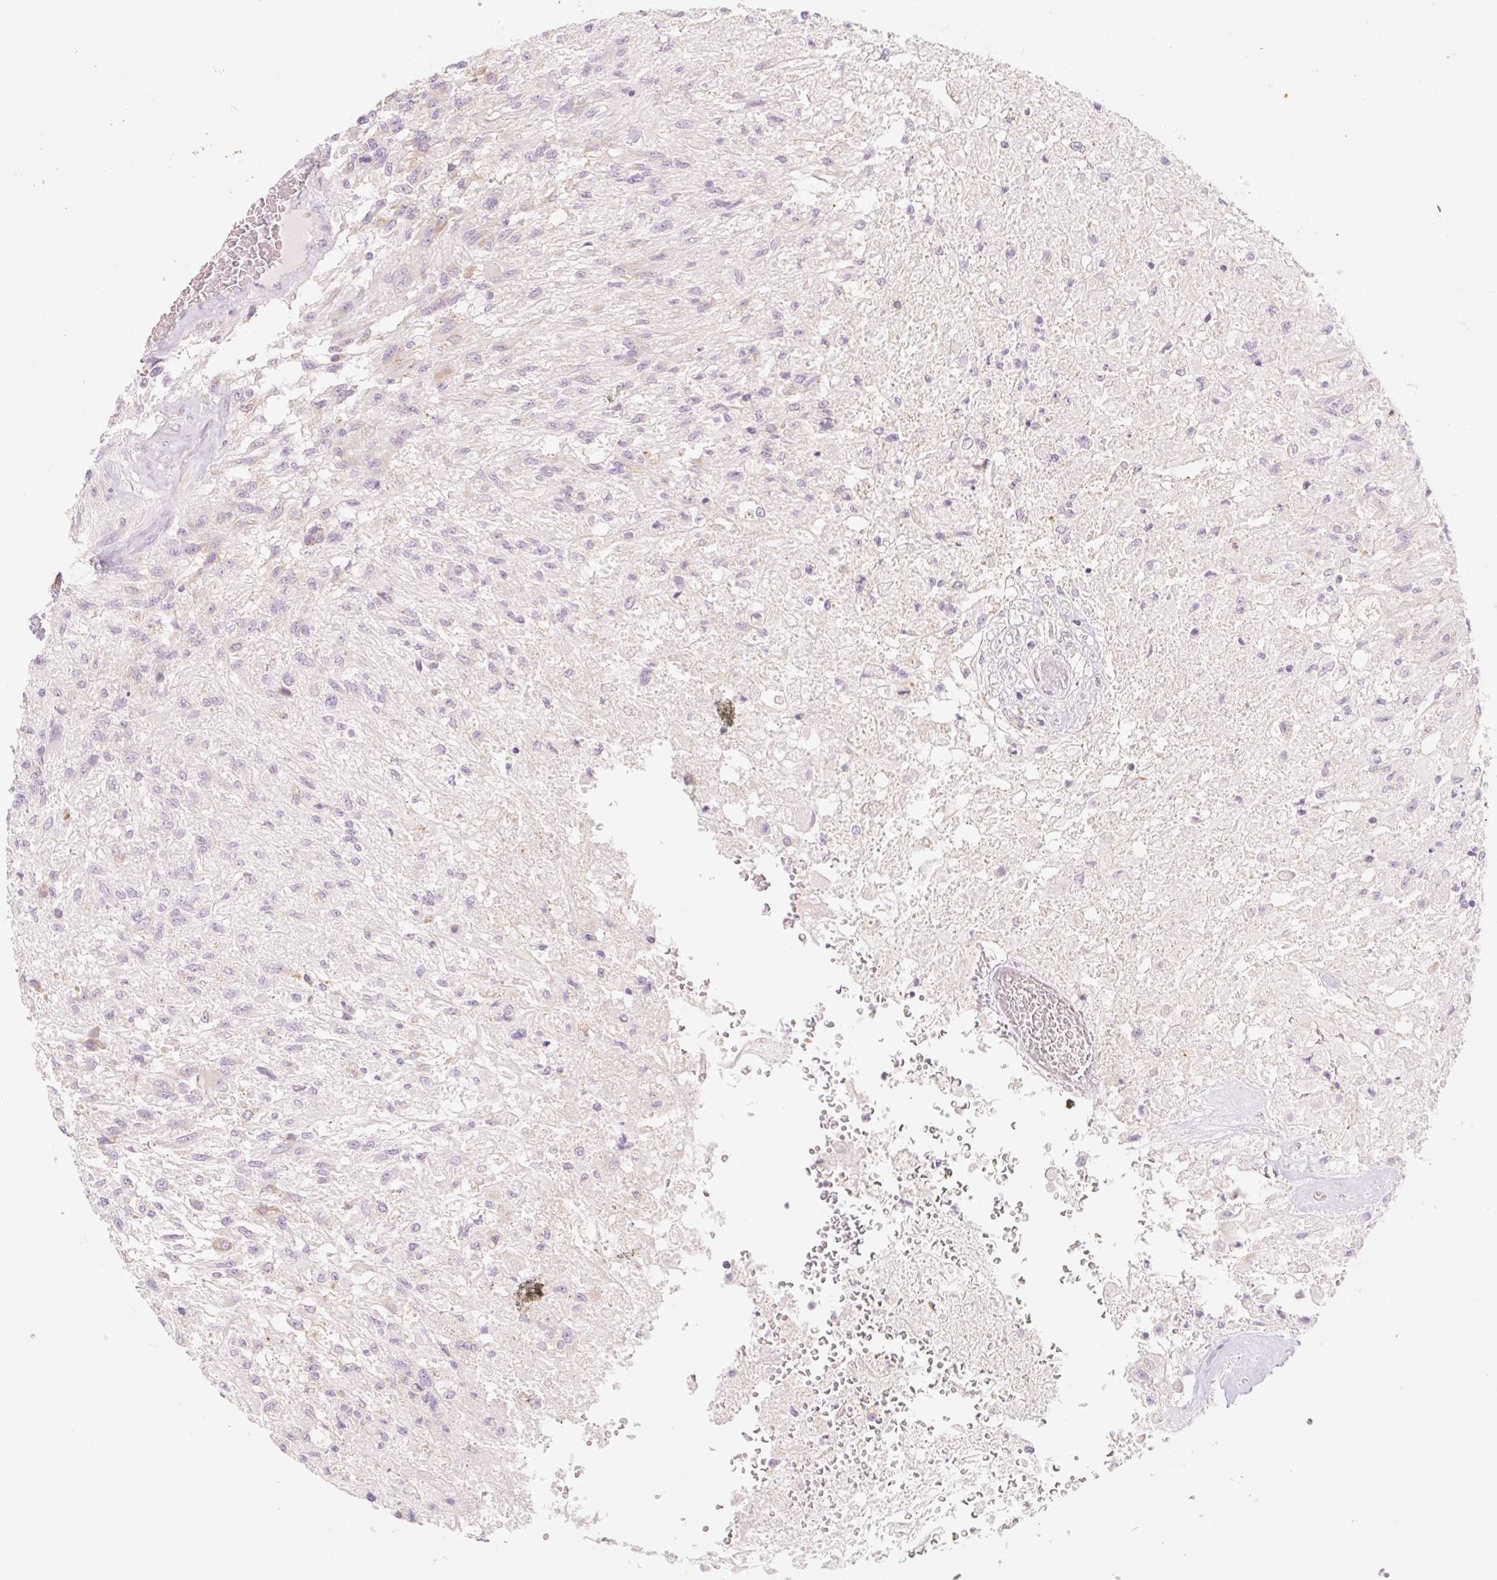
{"staining": {"intensity": "negative", "quantity": "none", "location": "none"}, "tissue": "glioma", "cell_type": "Tumor cells", "image_type": "cancer", "snomed": [{"axis": "morphology", "description": "Glioma, malignant, High grade"}, {"axis": "topography", "description": "Brain"}], "caption": "The immunohistochemistry (IHC) histopathology image has no significant expression in tumor cells of malignant glioma (high-grade) tissue.", "gene": "MYO1D", "patient": {"sex": "male", "age": 56}}